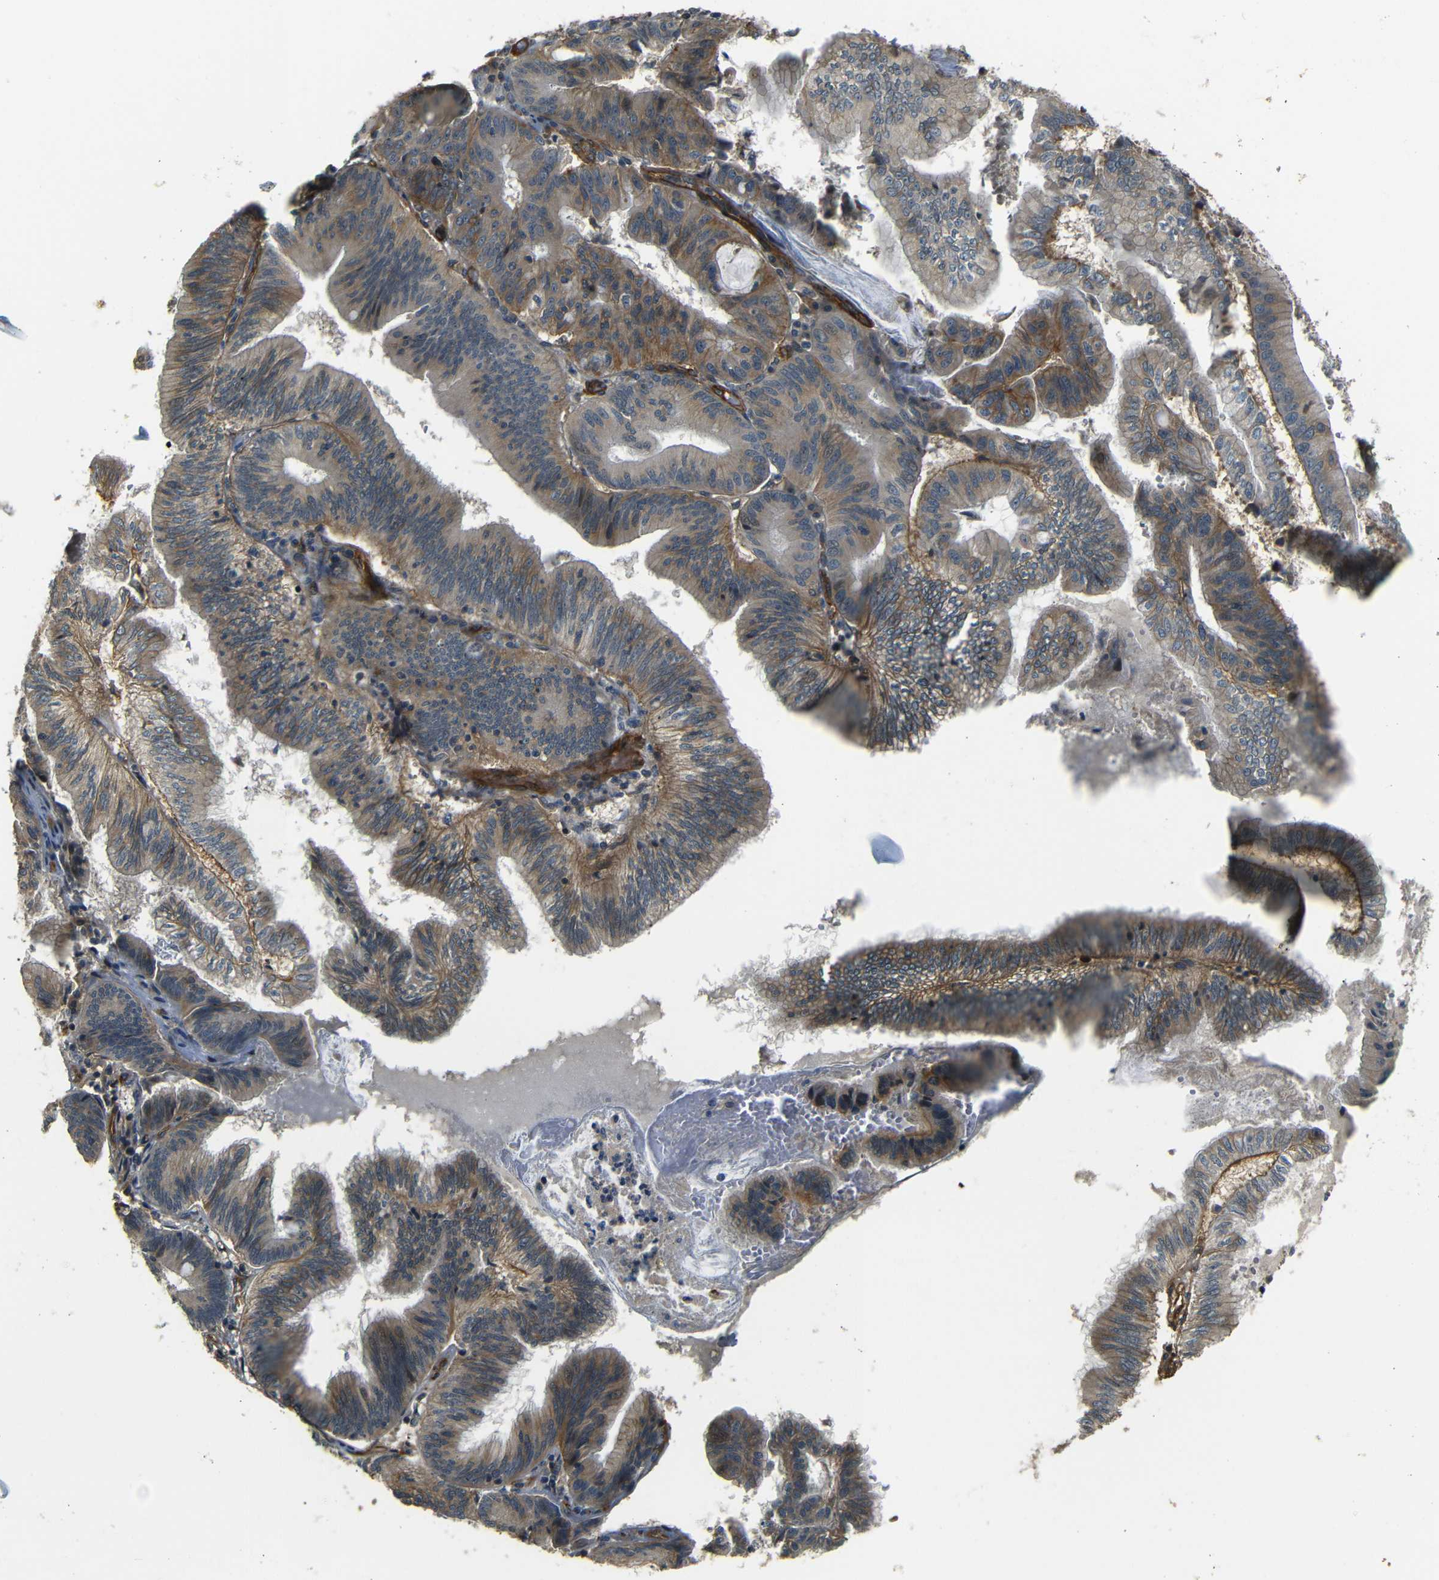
{"staining": {"intensity": "moderate", "quantity": ">75%", "location": "cytoplasmic/membranous"}, "tissue": "pancreatic cancer", "cell_type": "Tumor cells", "image_type": "cancer", "snomed": [{"axis": "morphology", "description": "Adenocarcinoma, NOS"}, {"axis": "topography", "description": "Pancreas"}], "caption": "Brown immunohistochemical staining in pancreatic cancer (adenocarcinoma) shows moderate cytoplasmic/membranous positivity in about >75% of tumor cells.", "gene": "RELL1", "patient": {"sex": "male", "age": 82}}